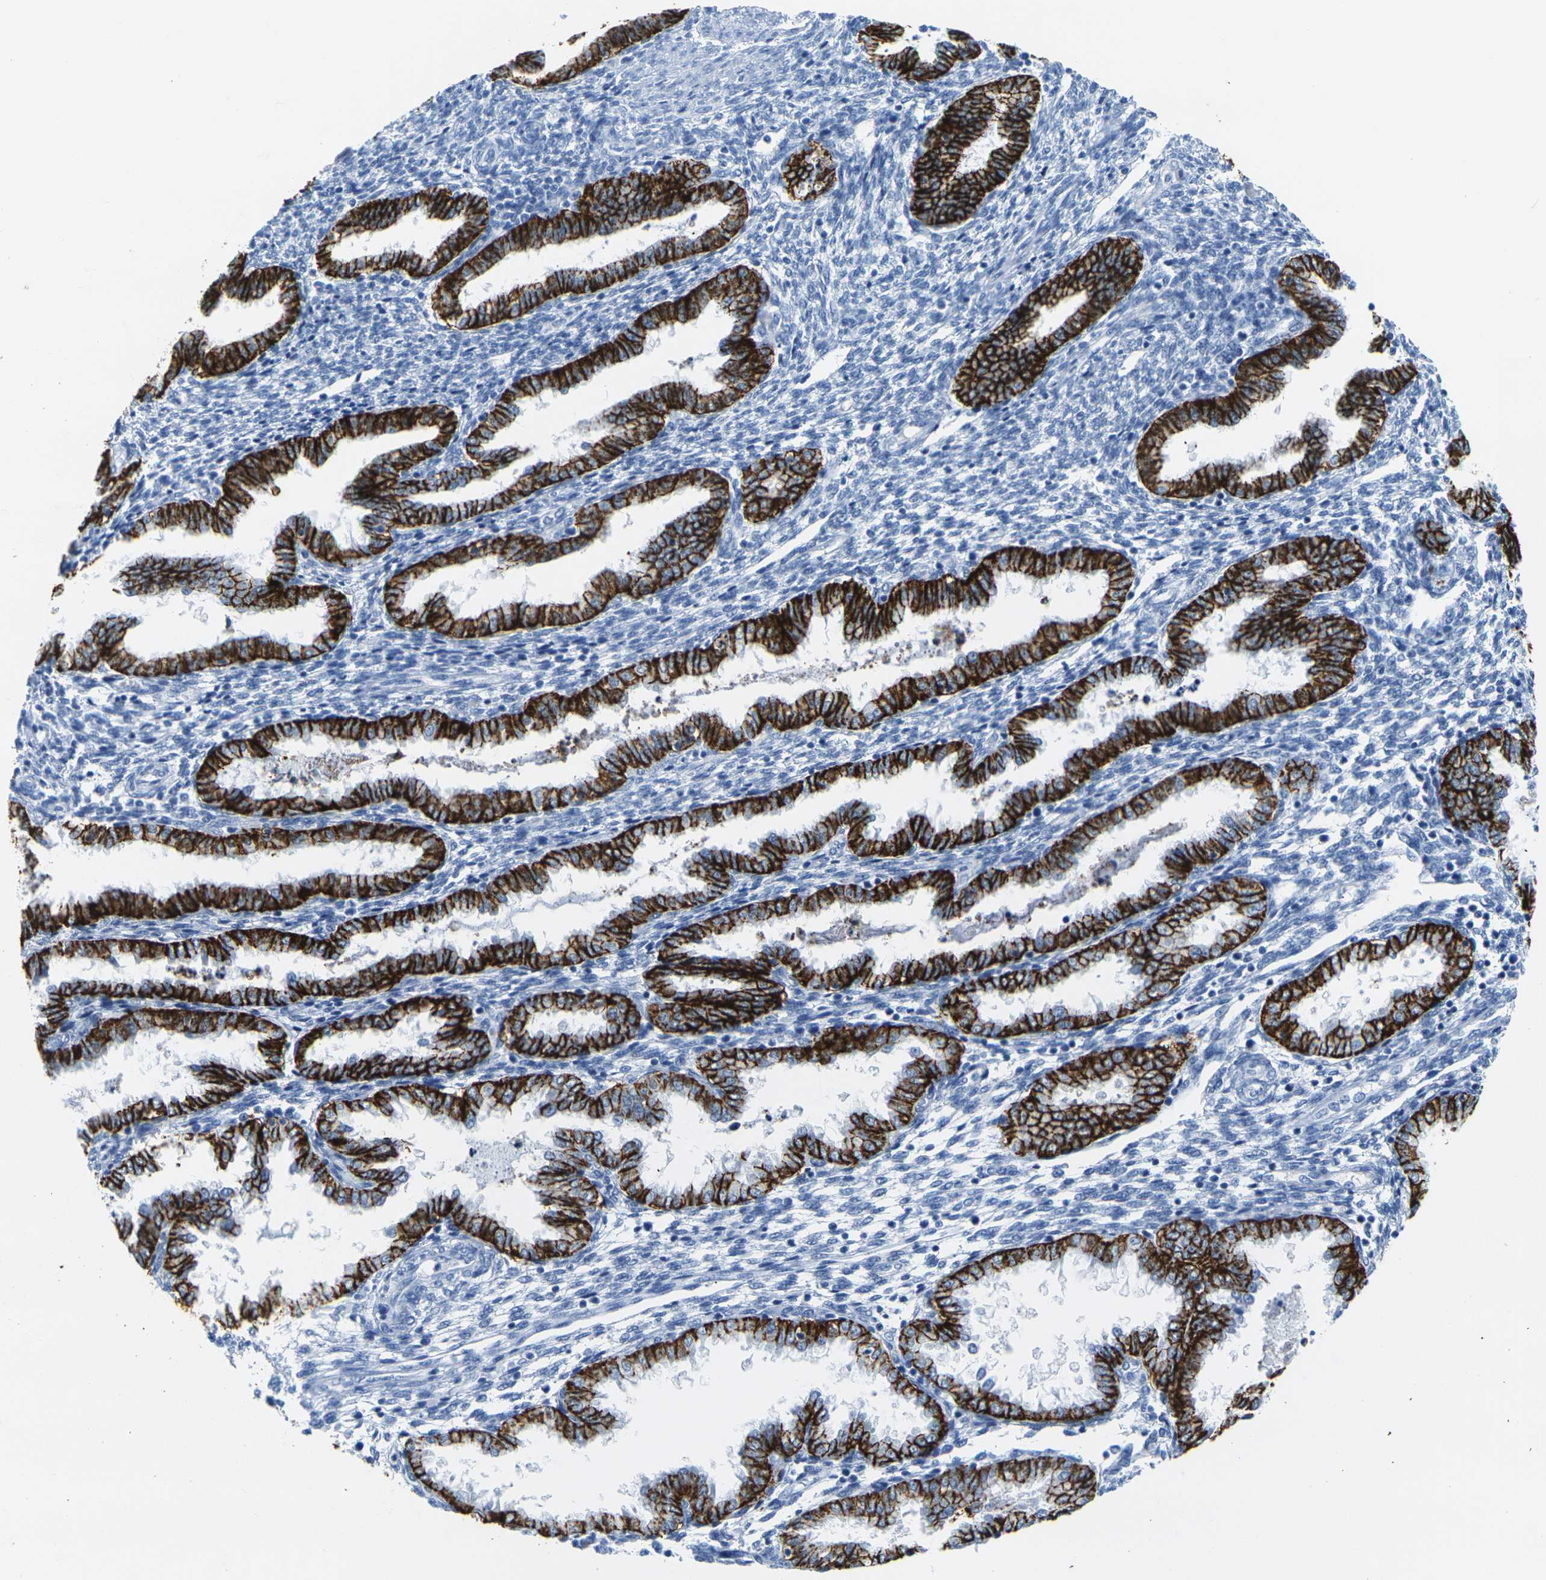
{"staining": {"intensity": "negative", "quantity": "none", "location": "none"}, "tissue": "endometrium", "cell_type": "Cells in endometrial stroma", "image_type": "normal", "snomed": [{"axis": "morphology", "description": "Normal tissue, NOS"}, {"axis": "topography", "description": "Endometrium"}], "caption": "IHC micrograph of normal endometrium: human endometrium stained with DAB (3,3'-diaminobenzidine) demonstrates no significant protein staining in cells in endometrial stroma.", "gene": "CLDN7", "patient": {"sex": "female", "age": 33}}